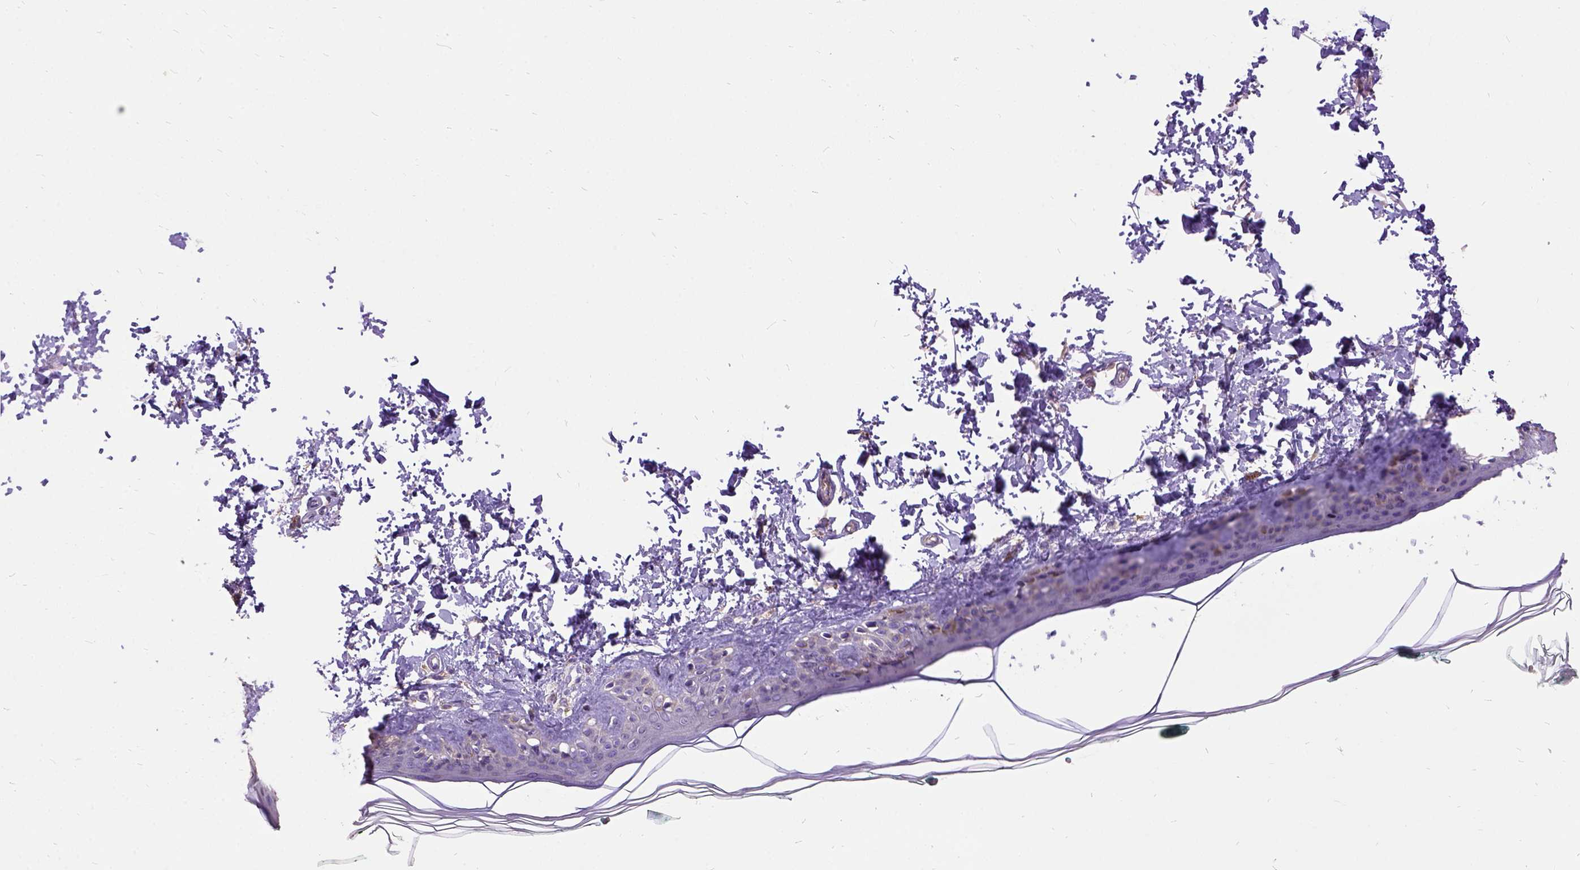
{"staining": {"intensity": "negative", "quantity": "none", "location": "none"}, "tissue": "skin", "cell_type": "Fibroblasts", "image_type": "normal", "snomed": [{"axis": "morphology", "description": "Normal tissue, NOS"}, {"axis": "topography", "description": "Skin"}, {"axis": "topography", "description": "Peripheral nerve tissue"}], "caption": "This is an immunohistochemistry photomicrograph of normal skin. There is no expression in fibroblasts.", "gene": "DQX1", "patient": {"sex": "female", "age": 45}}